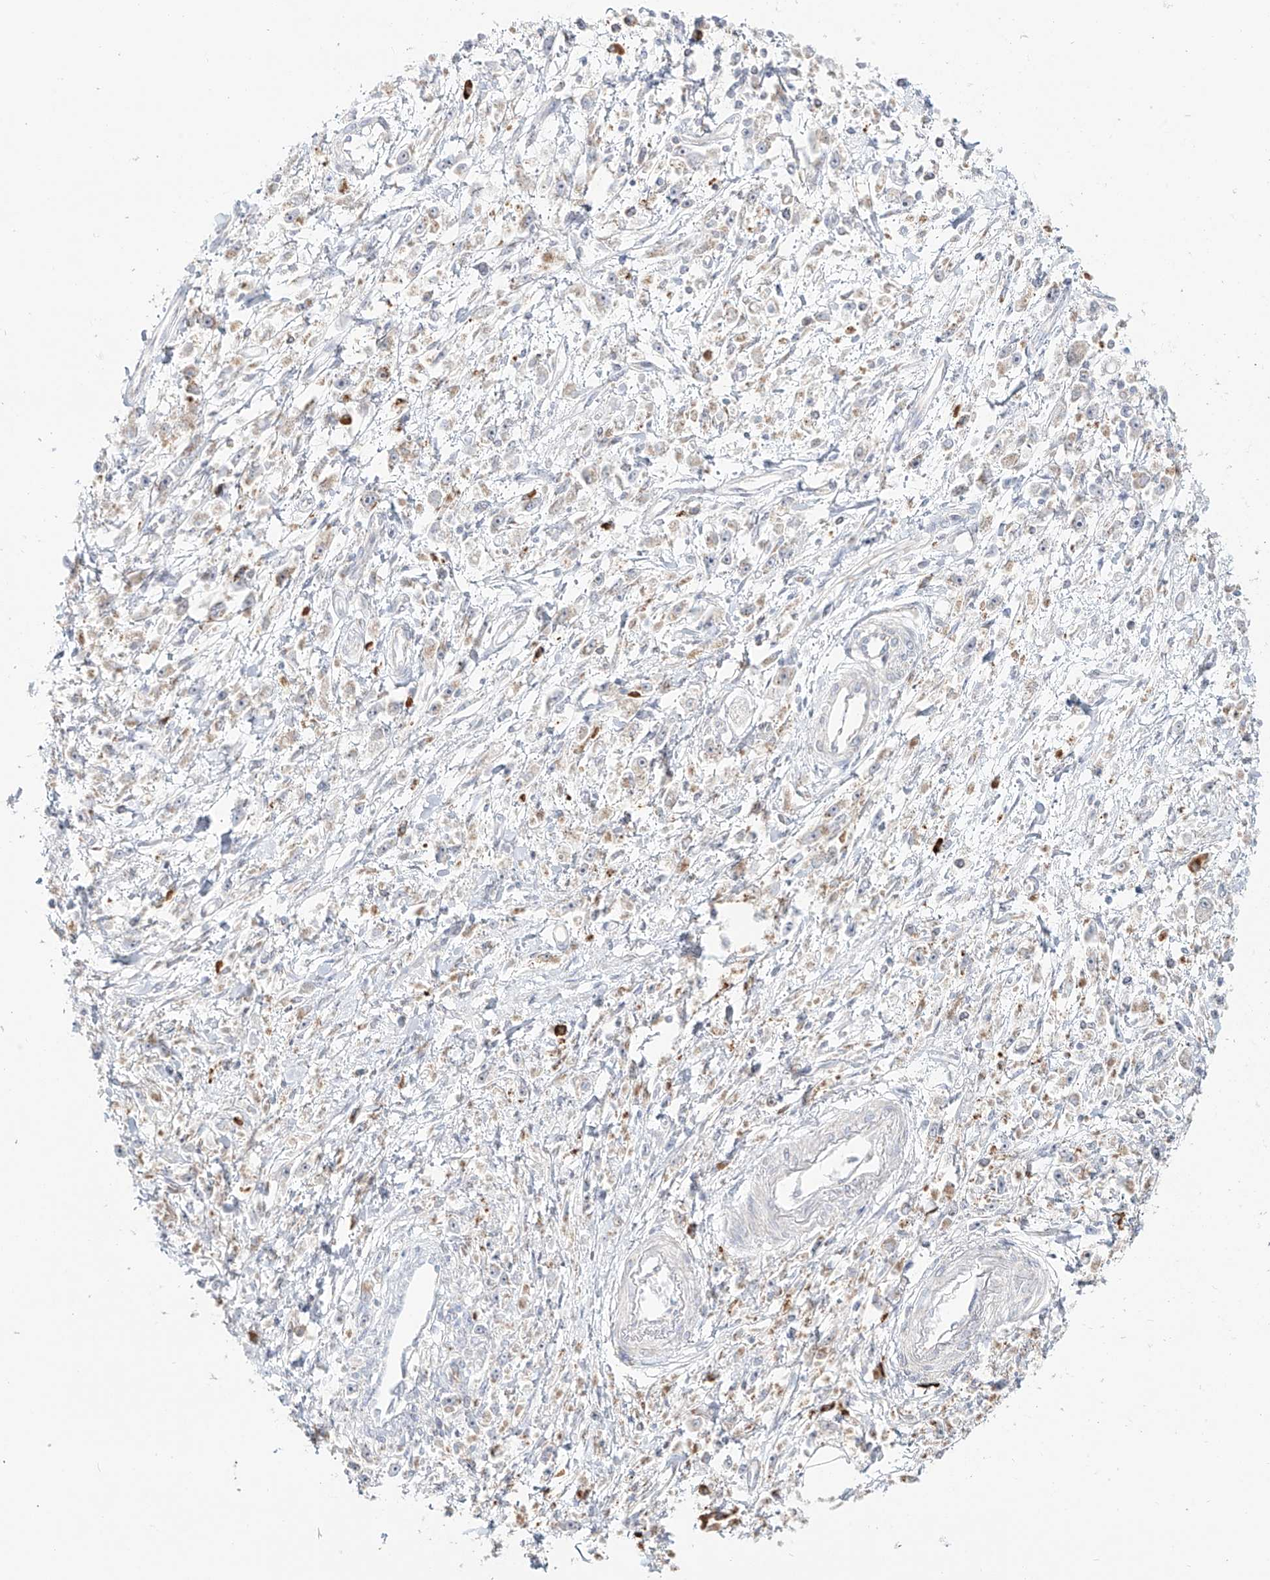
{"staining": {"intensity": "negative", "quantity": "none", "location": "none"}, "tissue": "stomach cancer", "cell_type": "Tumor cells", "image_type": "cancer", "snomed": [{"axis": "morphology", "description": "Adenocarcinoma, NOS"}, {"axis": "topography", "description": "Stomach"}], "caption": "Tumor cells are negative for protein expression in human stomach cancer (adenocarcinoma).", "gene": "BSDC1", "patient": {"sex": "female", "age": 59}}